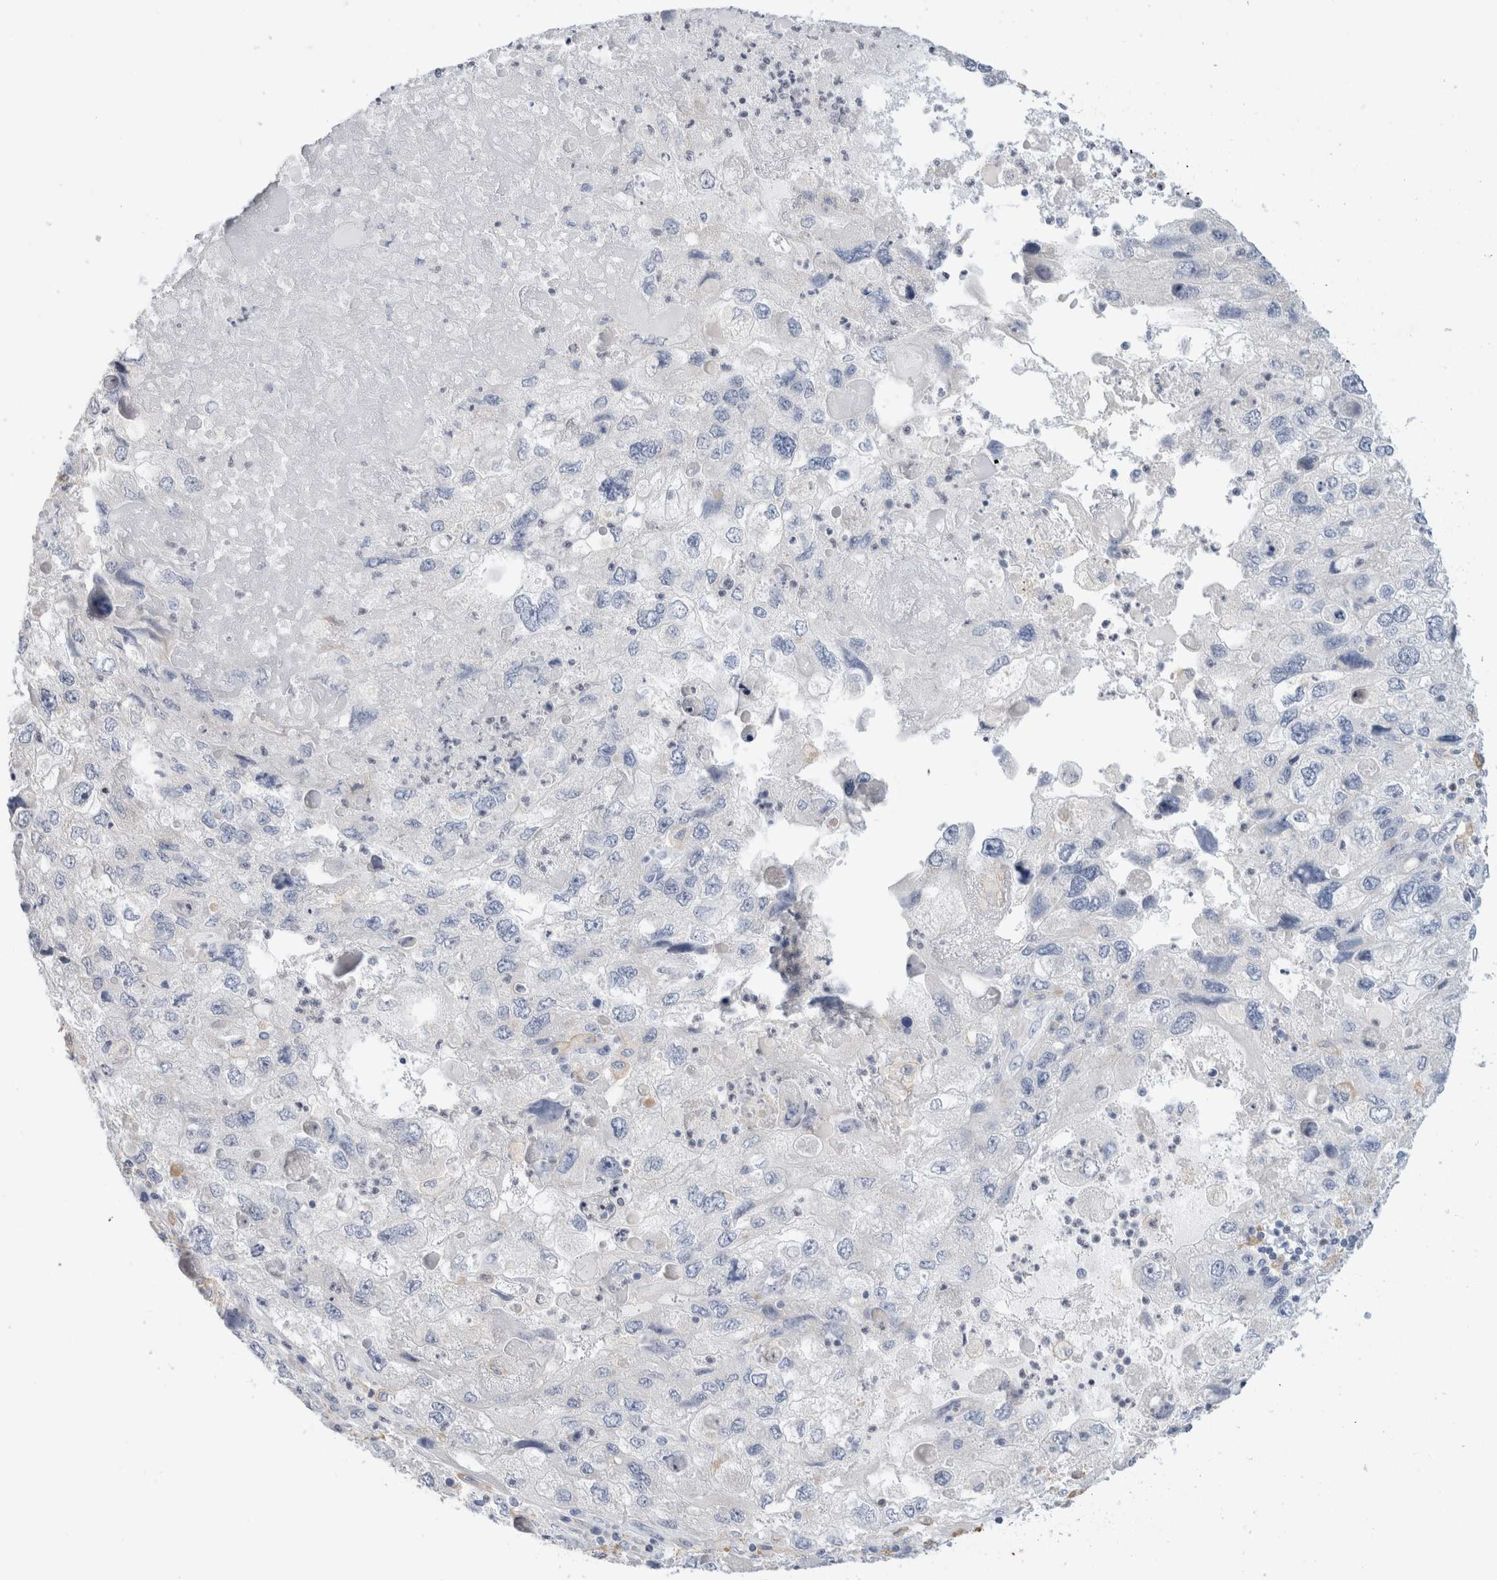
{"staining": {"intensity": "negative", "quantity": "none", "location": "none"}, "tissue": "endometrial cancer", "cell_type": "Tumor cells", "image_type": "cancer", "snomed": [{"axis": "morphology", "description": "Adenocarcinoma, NOS"}, {"axis": "topography", "description": "Endometrium"}], "caption": "Tumor cells are negative for protein expression in human endometrial adenocarcinoma. (DAB (3,3'-diaminobenzidine) immunohistochemistry visualized using brightfield microscopy, high magnification).", "gene": "ADAM30", "patient": {"sex": "female", "age": 49}}